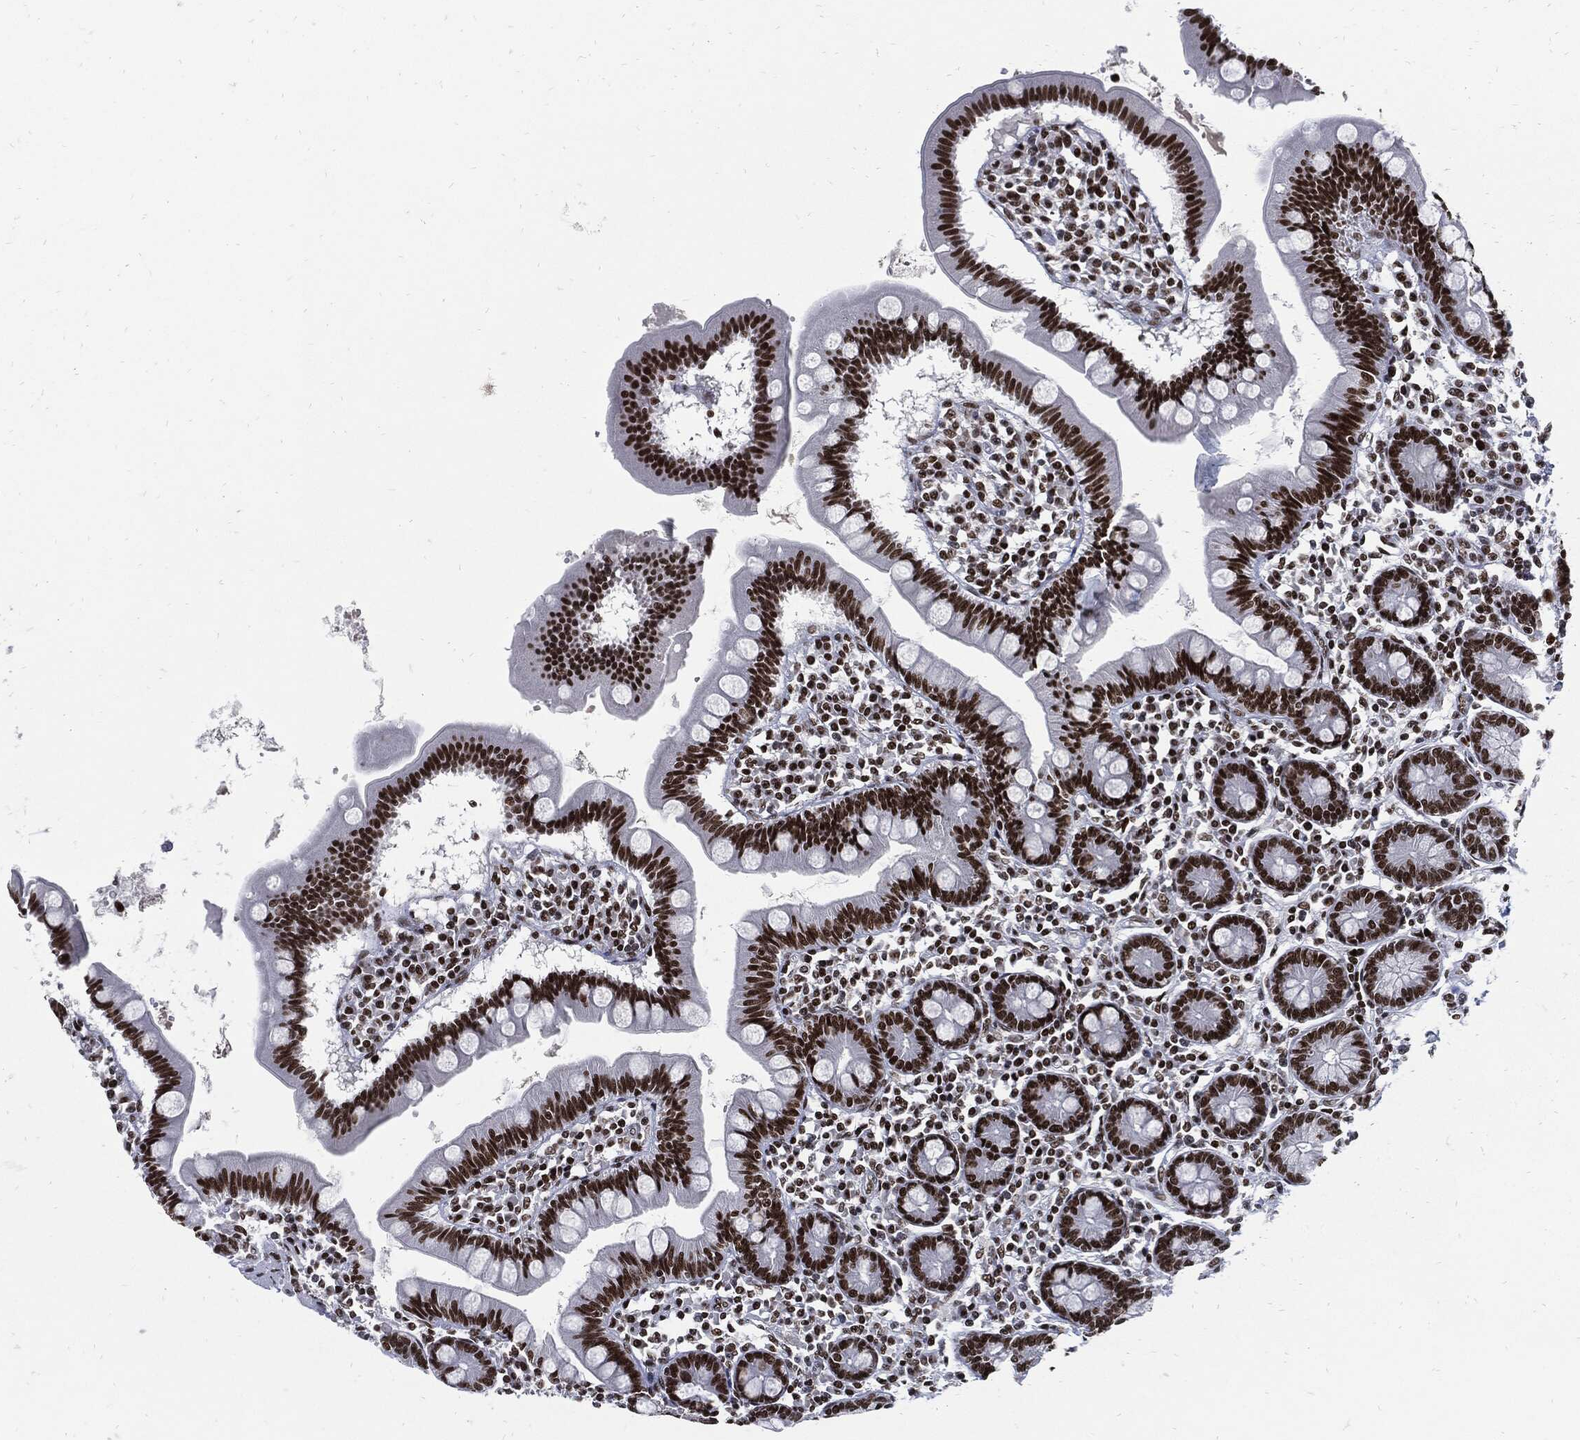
{"staining": {"intensity": "strong", "quantity": ">75%", "location": "nuclear"}, "tissue": "small intestine", "cell_type": "Glandular cells", "image_type": "normal", "snomed": [{"axis": "morphology", "description": "Normal tissue, NOS"}, {"axis": "topography", "description": "Small intestine"}], "caption": "Protein analysis of normal small intestine demonstrates strong nuclear positivity in about >75% of glandular cells. The protein is shown in brown color, while the nuclei are stained blue.", "gene": "TERF2", "patient": {"sex": "male", "age": 88}}